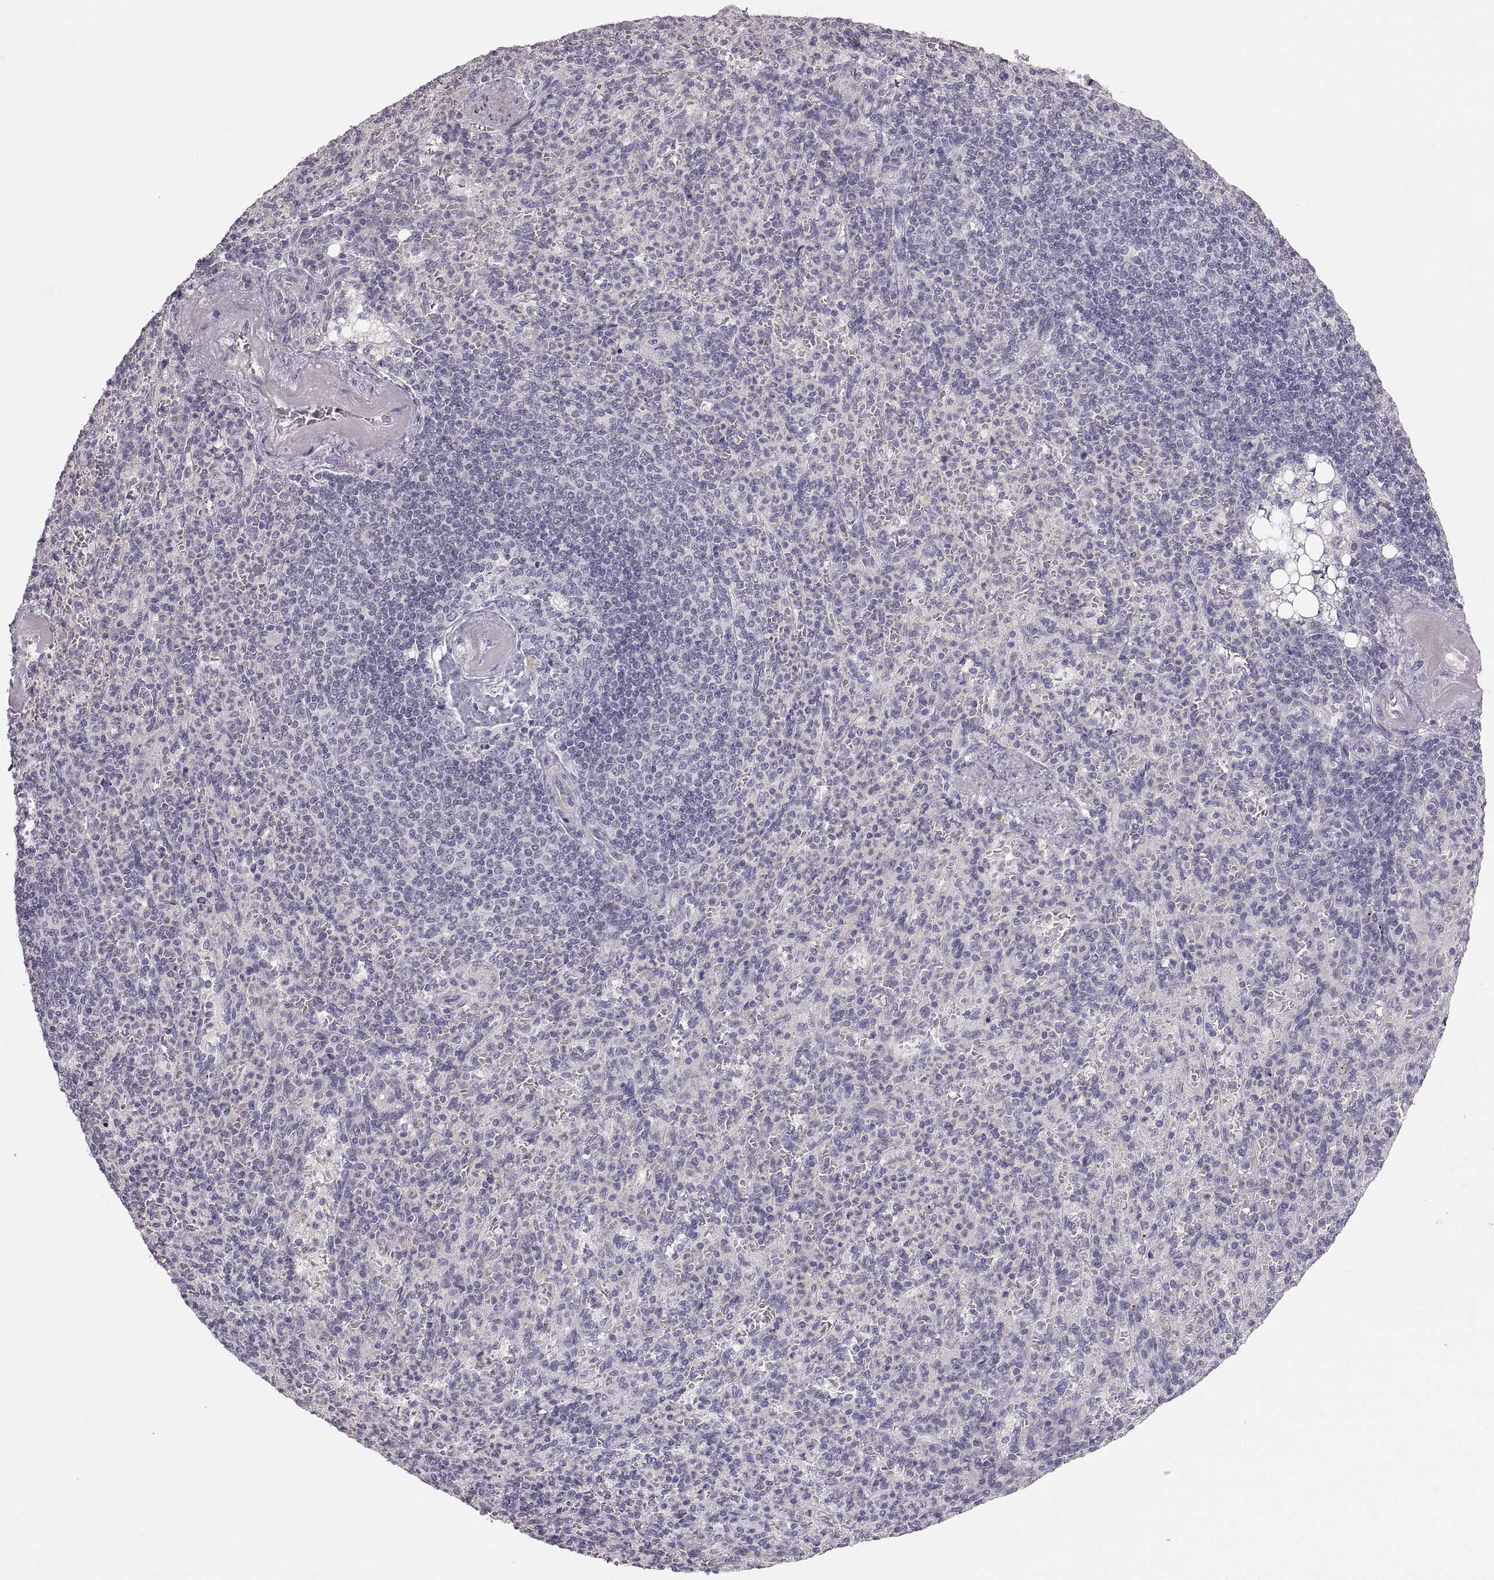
{"staining": {"intensity": "negative", "quantity": "none", "location": "none"}, "tissue": "spleen", "cell_type": "Cells in red pulp", "image_type": "normal", "snomed": [{"axis": "morphology", "description": "Normal tissue, NOS"}, {"axis": "topography", "description": "Spleen"}], "caption": "High magnification brightfield microscopy of normal spleen stained with DAB (3,3'-diaminobenzidine) (brown) and counterstained with hematoxylin (blue): cells in red pulp show no significant positivity.", "gene": "ZNF185", "patient": {"sex": "female", "age": 74}}